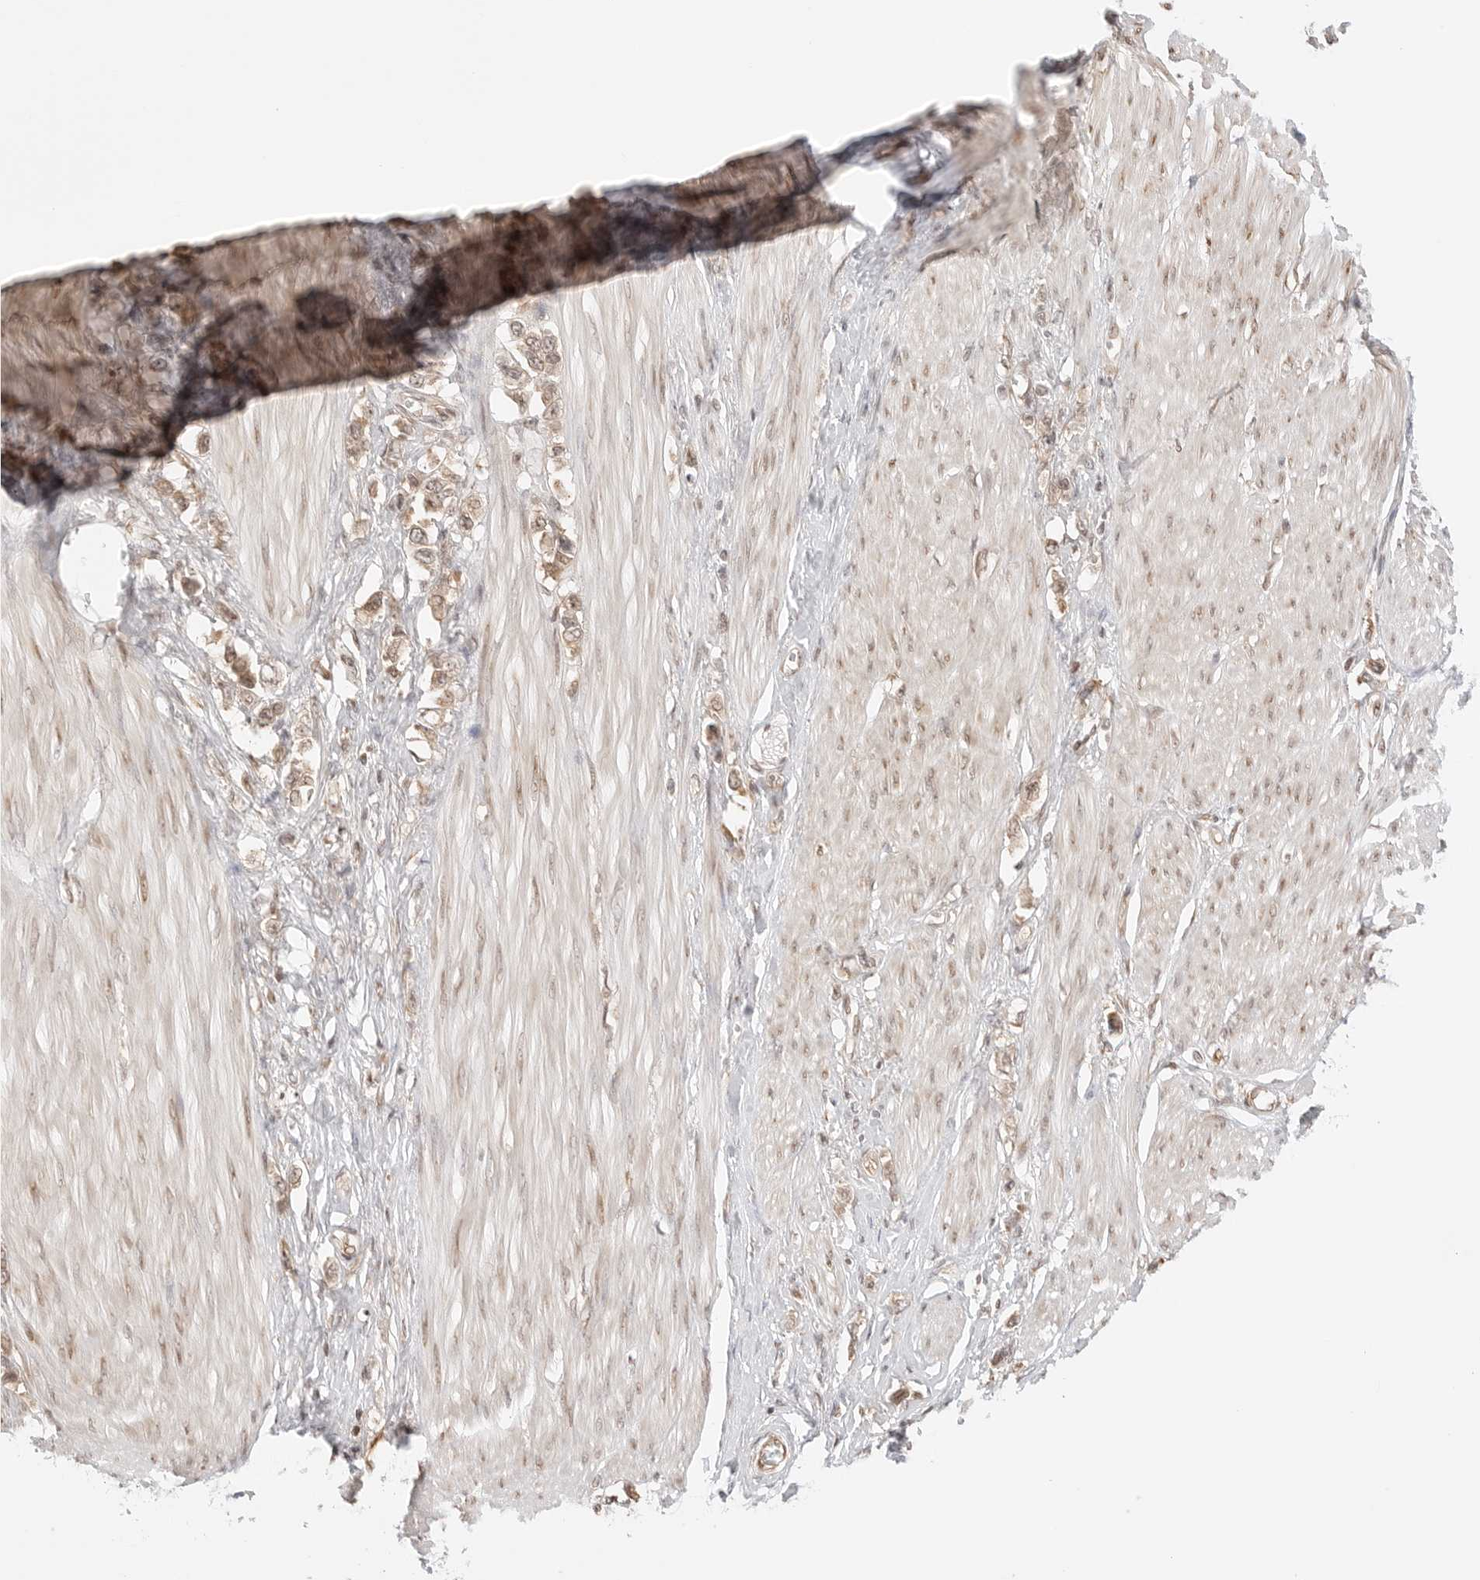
{"staining": {"intensity": "moderate", "quantity": ">75%", "location": "cytoplasmic/membranous,nuclear"}, "tissue": "stomach cancer", "cell_type": "Tumor cells", "image_type": "cancer", "snomed": [{"axis": "morphology", "description": "Adenocarcinoma, NOS"}, {"axis": "topography", "description": "Stomach"}], "caption": "A medium amount of moderate cytoplasmic/membranous and nuclear expression is appreciated in approximately >75% of tumor cells in adenocarcinoma (stomach) tissue.", "gene": "FKBP14", "patient": {"sex": "female", "age": 65}}